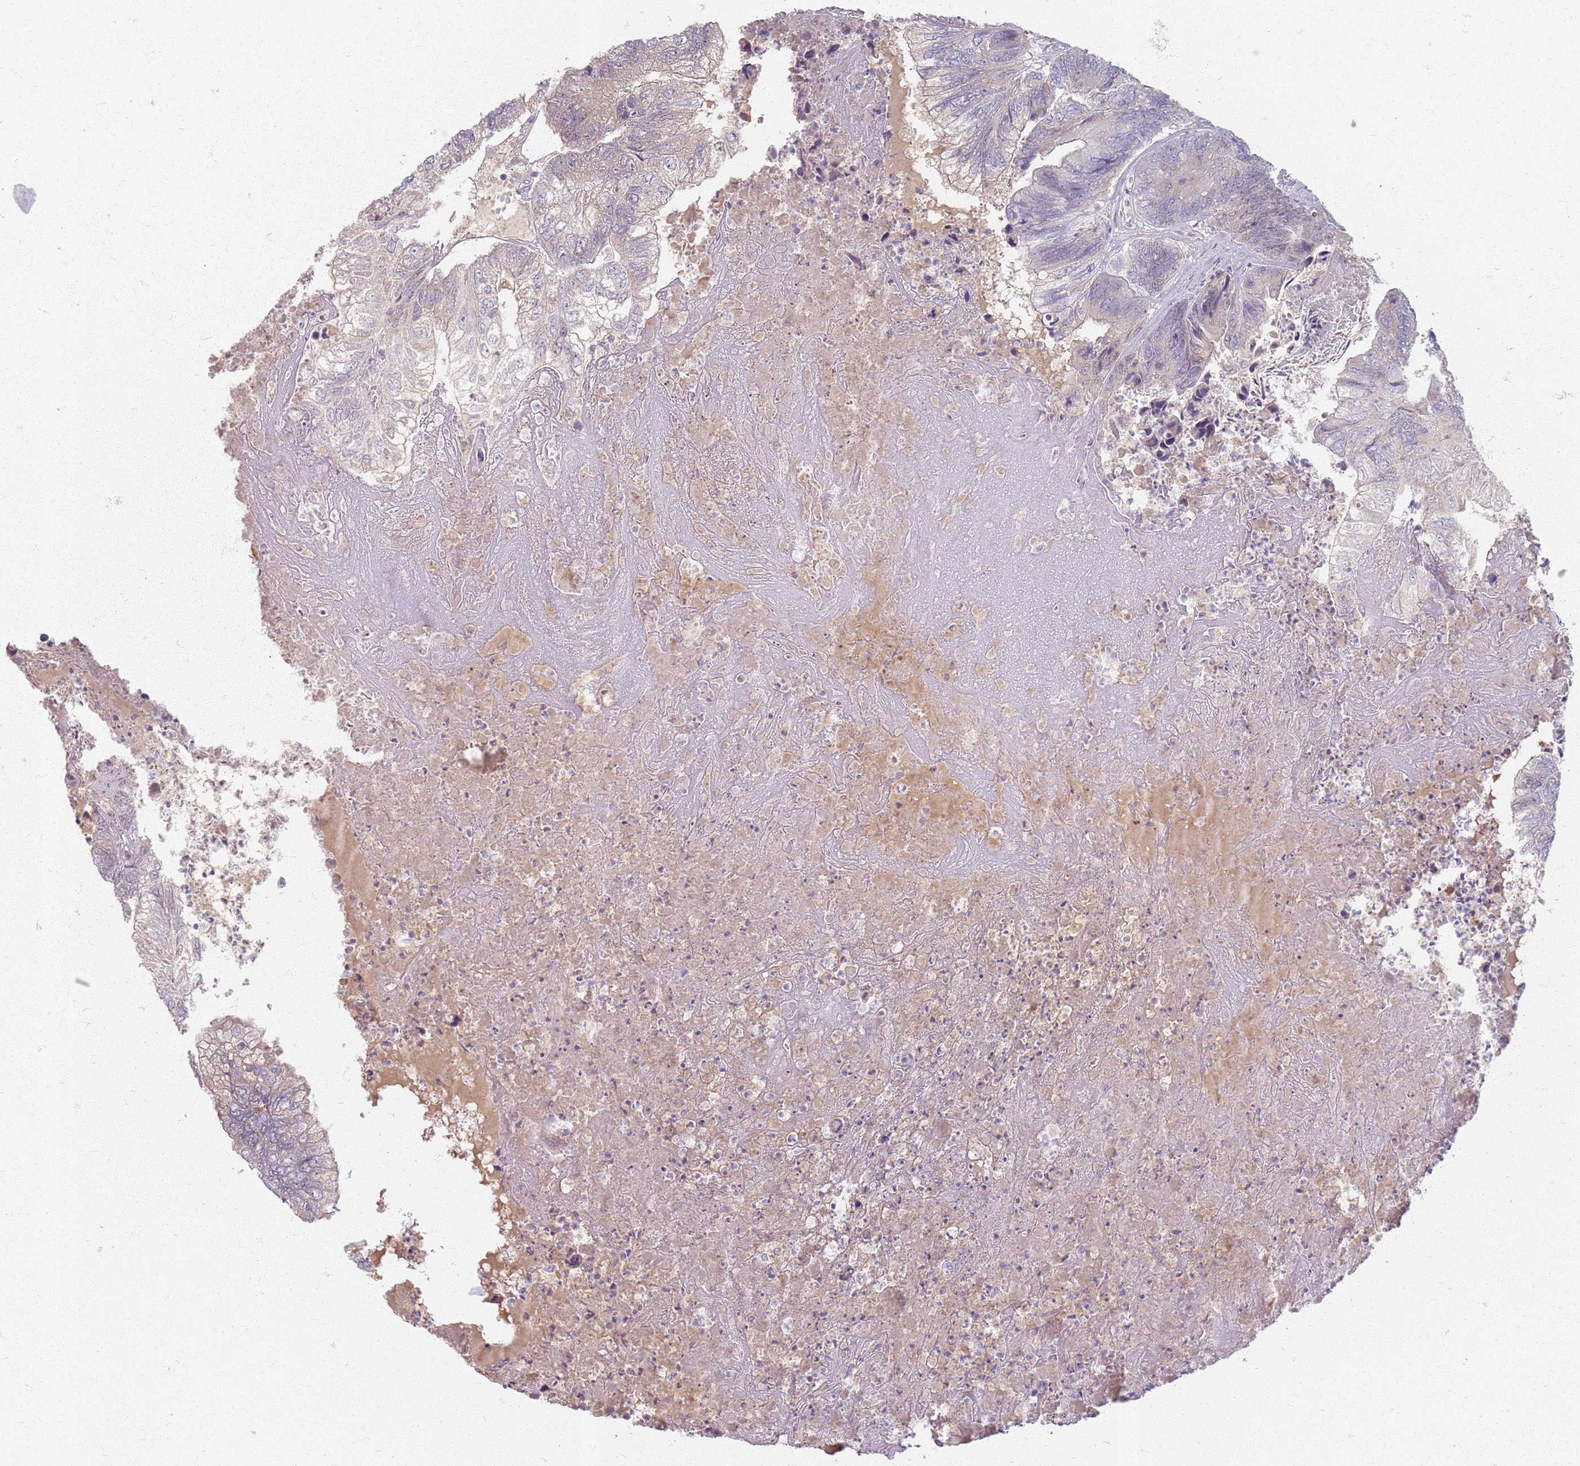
{"staining": {"intensity": "negative", "quantity": "none", "location": "none"}, "tissue": "colorectal cancer", "cell_type": "Tumor cells", "image_type": "cancer", "snomed": [{"axis": "morphology", "description": "Adenocarcinoma, NOS"}, {"axis": "topography", "description": "Colon"}], "caption": "The IHC image has no significant staining in tumor cells of adenocarcinoma (colorectal) tissue. (DAB (3,3'-diaminobenzidine) IHC, high magnification).", "gene": "CRIPT", "patient": {"sex": "female", "age": 67}}